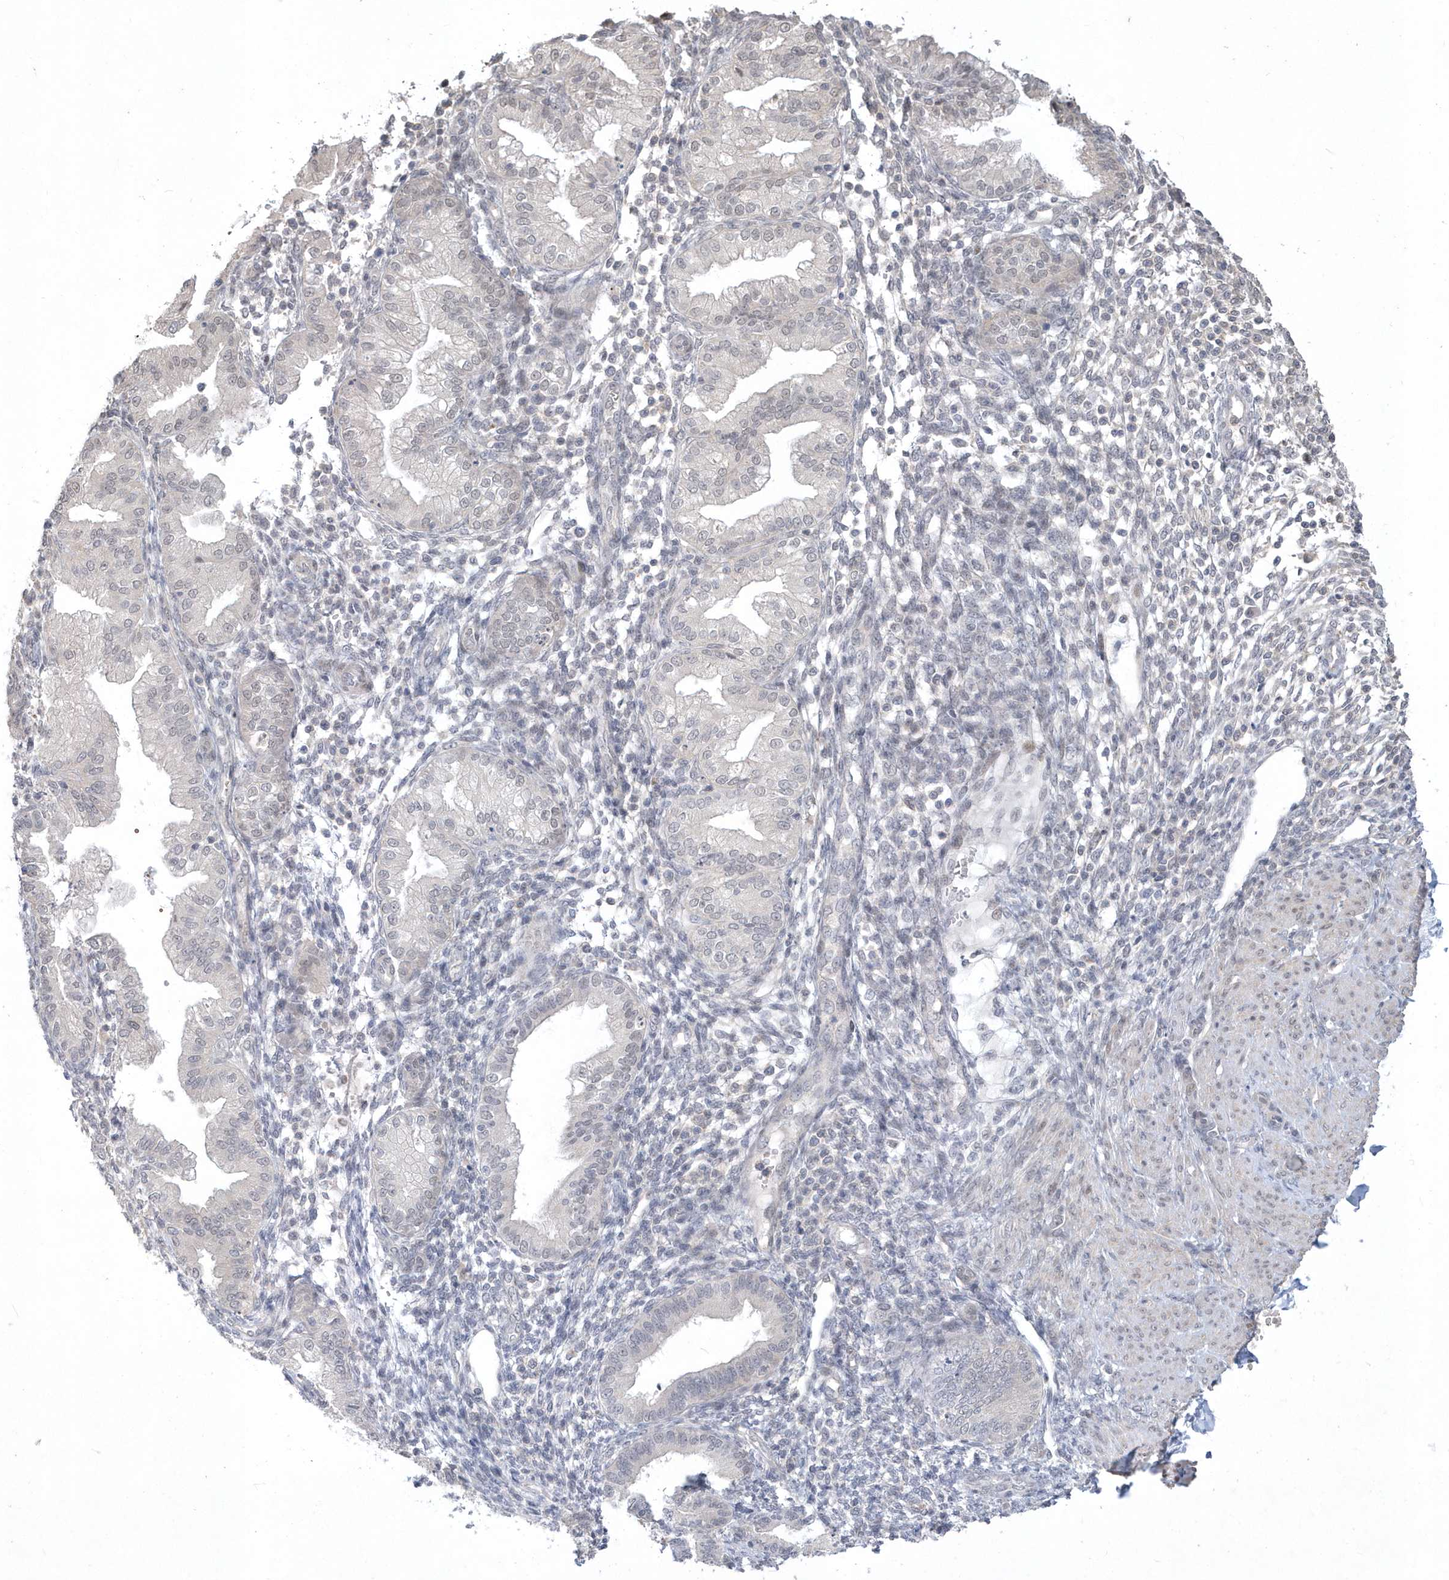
{"staining": {"intensity": "negative", "quantity": "none", "location": "none"}, "tissue": "endometrium", "cell_type": "Cells in endometrial stroma", "image_type": "normal", "snomed": [{"axis": "morphology", "description": "Normal tissue, NOS"}, {"axis": "topography", "description": "Endometrium"}], "caption": "Cells in endometrial stroma show no significant protein staining in unremarkable endometrium.", "gene": "TSPEAR", "patient": {"sex": "female", "age": 53}}